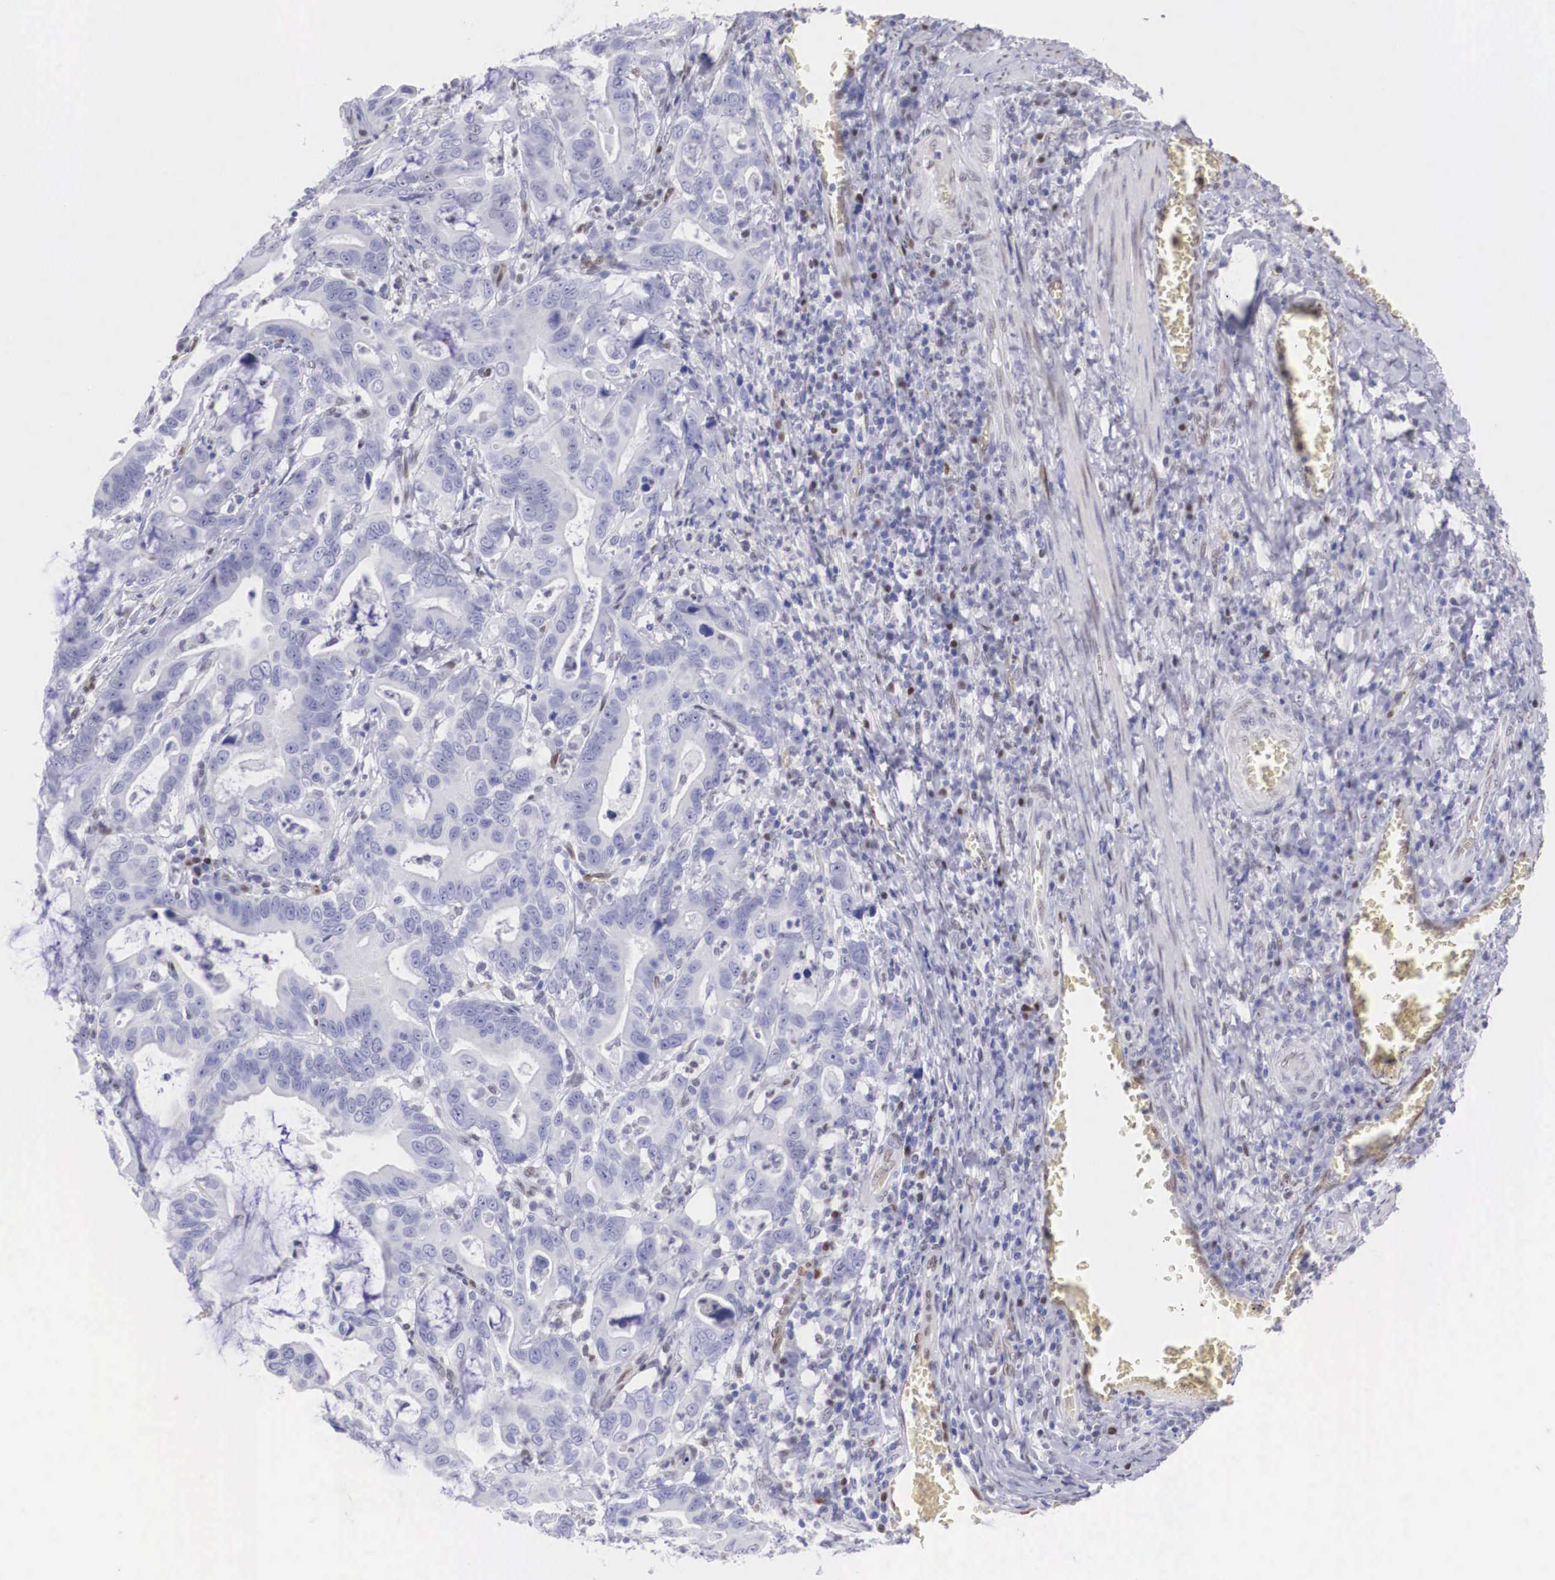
{"staining": {"intensity": "weak", "quantity": "<25%", "location": "nuclear"}, "tissue": "stomach cancer", "cell_type": "Tumor cells", "image_type": "cancer", "snomed": [{"axis": "morphology", "description": "Adenocarcinoma, NOS"}, {"axis": "topography", "description": "Stomach, upper"}], "caption": "Immunohistochemistry (IHC) image of stomach cancer stained for a protein (brown), which reveals no positivity in tumor cells.", "gene": "HMGN5", "patient": {"sex": "male", "age": 63}}